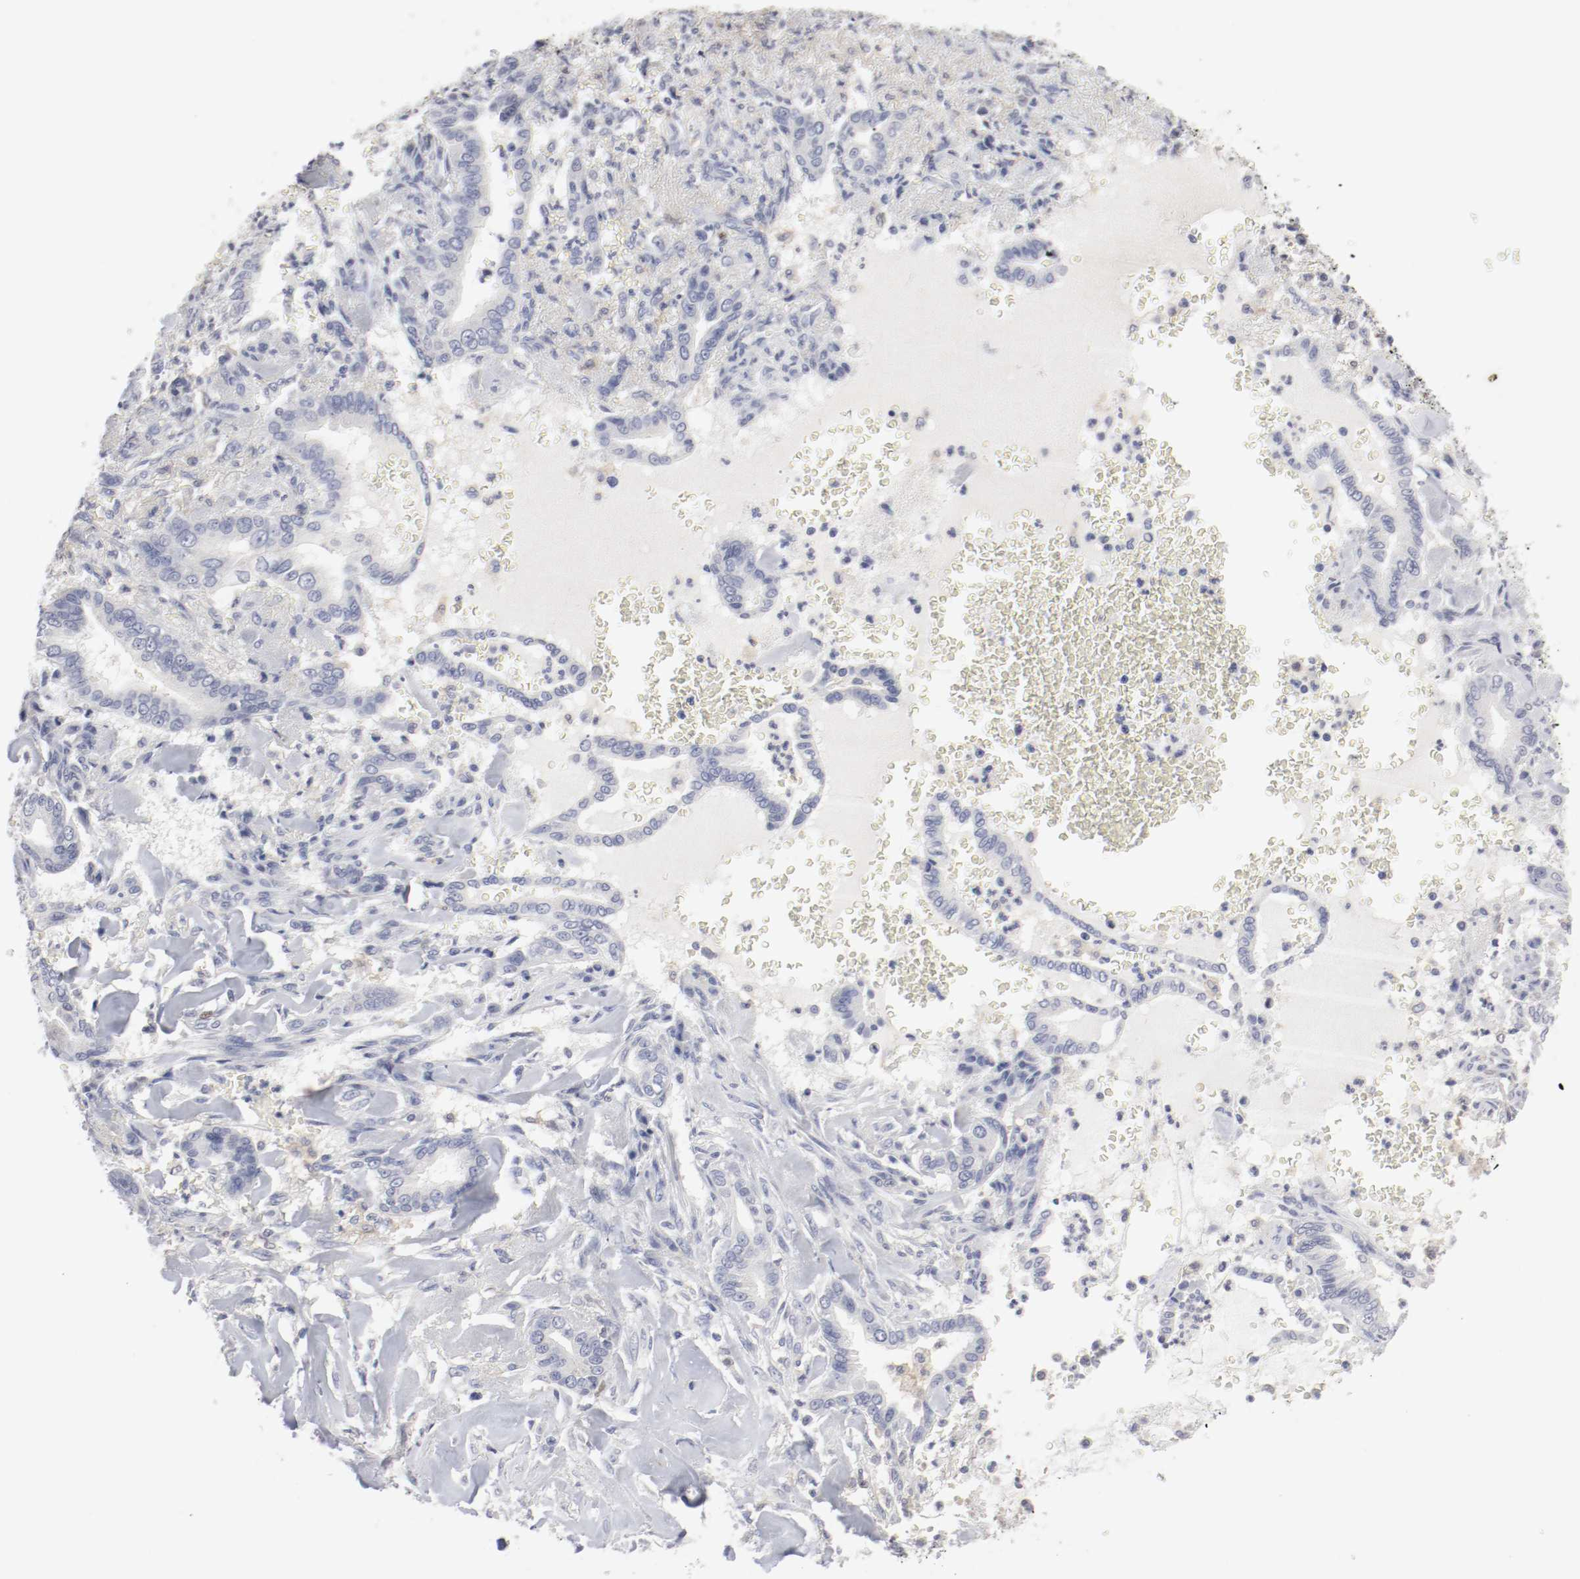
{"staining": {"intensity": "negative", "quantity": "none", "location": "none"}, "tissue": "liver cancer", "cell_type": "Tumor cells", "image_type": "cancer", "snomed": [{"axis": "morphology", "description": "Cholangiocarcinoma"}, {"axis": "topography", "description": "Liver"}], "caption": "The immunohistochemistry (IHC) image has no significant expression in tumor cells of liver cancer tissue. Nuclei are stained in blue.", "gene": "ITGAX", "patient": {"sex": "female", "age": 67}}